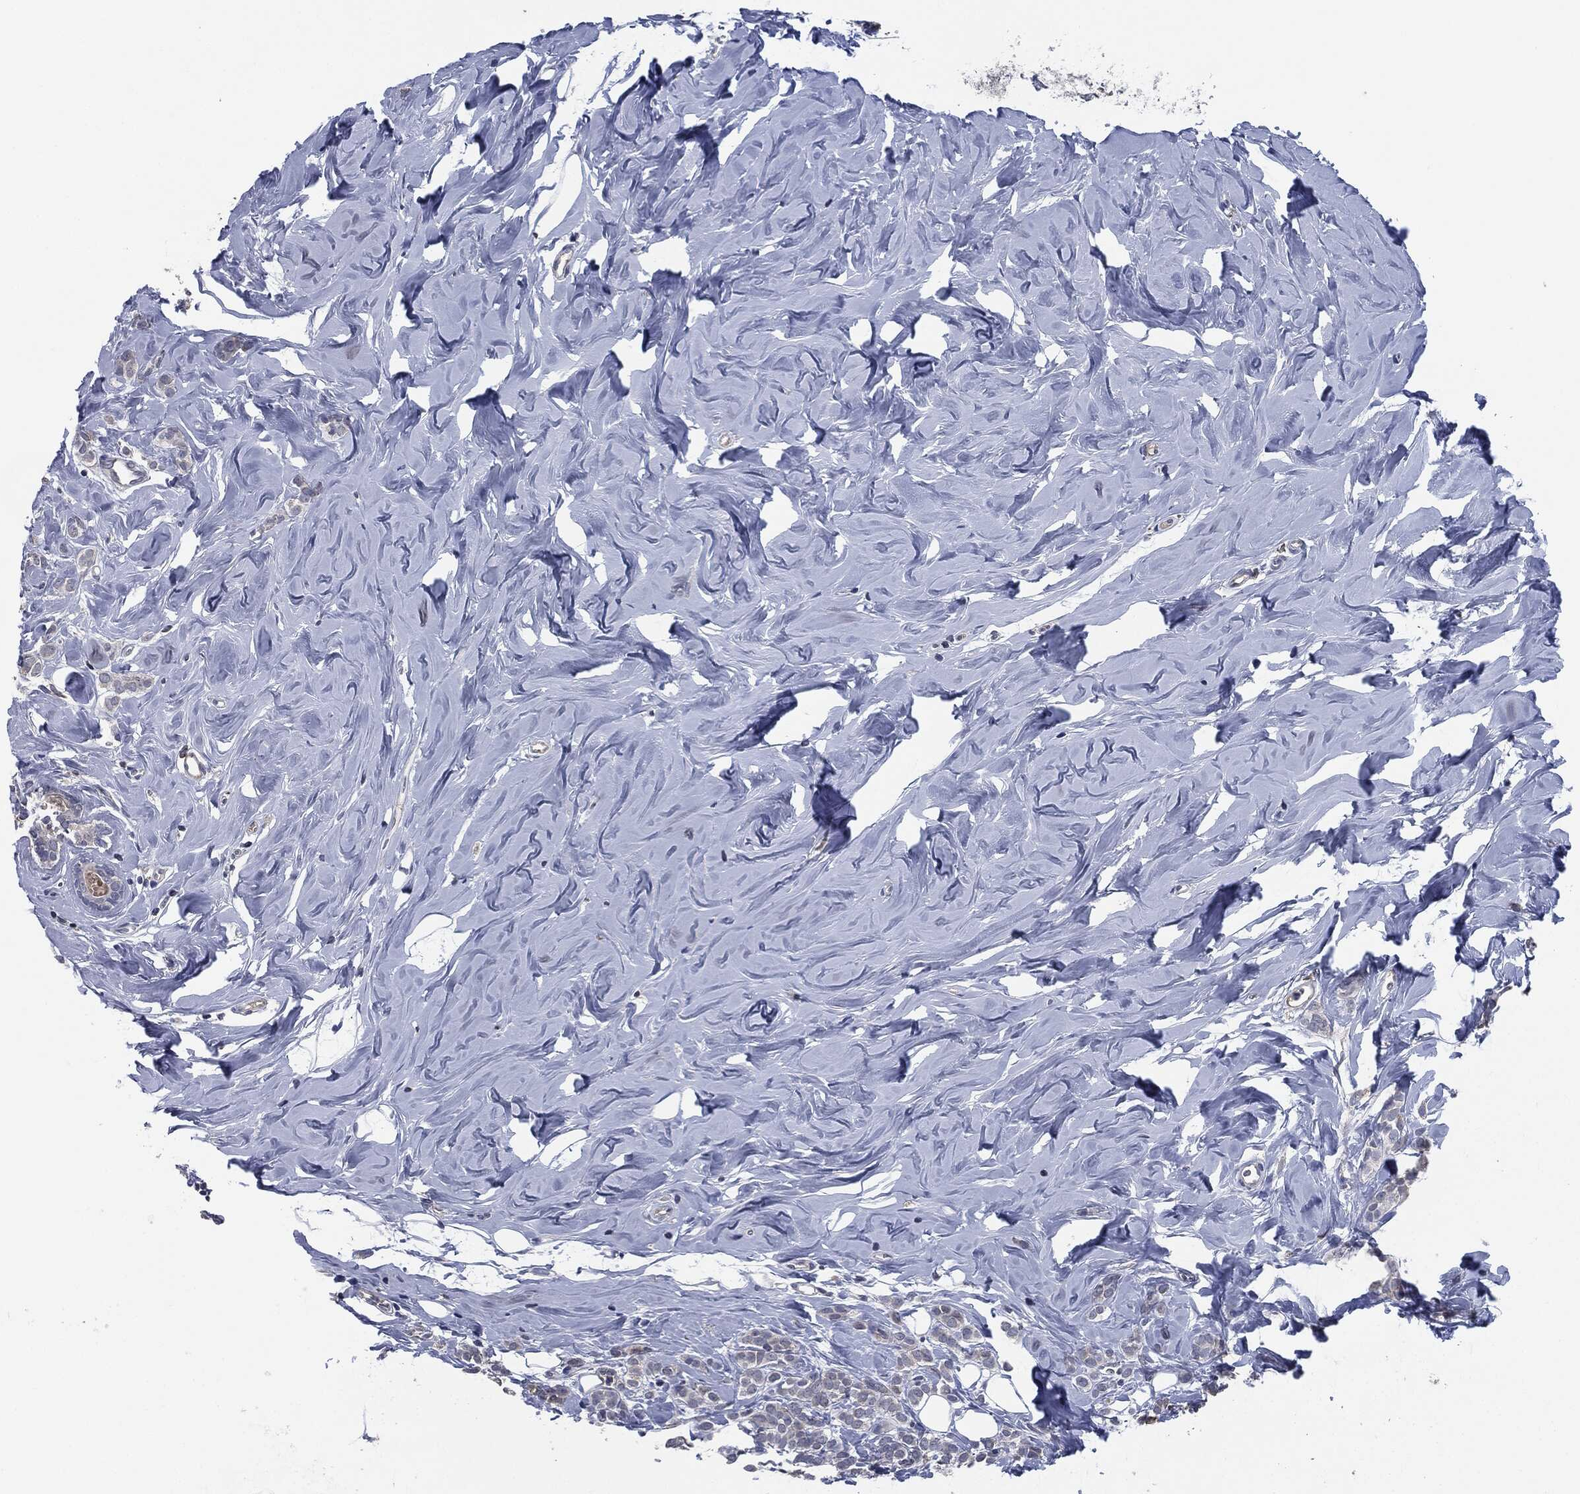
{"staining": {"intensity": "negative", "quantity": "none", "location": "none"}, "tissue": "breast cancer", "cell_type": "Tumor cells", "image_type": "cancer", "snomed": [{"axis": "morphology", "description": "Lobular carcinoma"}, {"axis": "topography", "description": "Breast"}], "caption": "Breast cancer (lobular carcinoma) stained for a protein using immunohistochemistry exhibits no positivity tumor cells.", "gene": "IL2RG", "patient": {"sex": "female", "age": 49}}